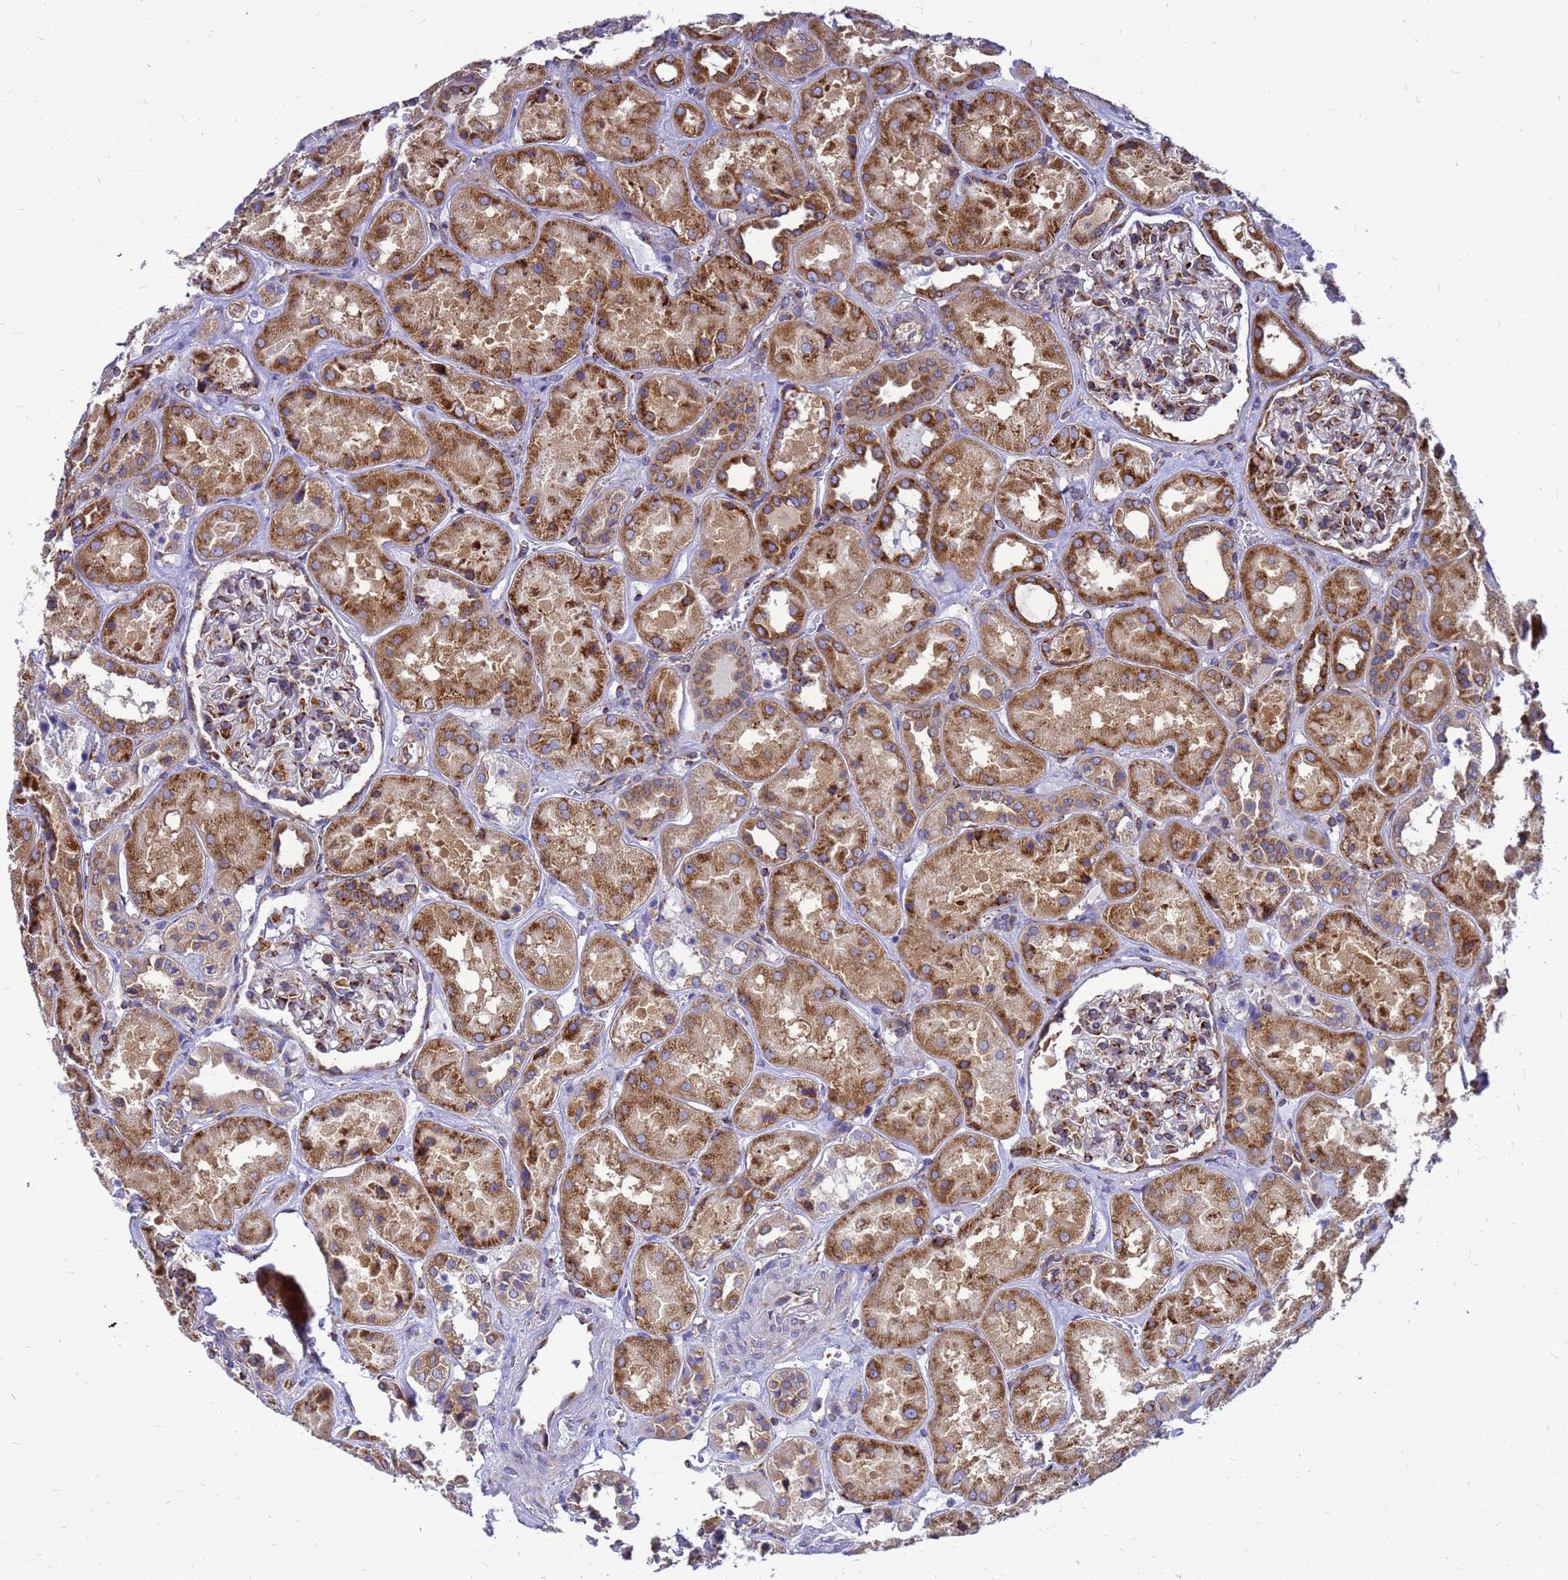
{"staining": {"intensity": "moderate", "quantity": "25%-75%", "location": "cytoplasmic/membranous"}, "tissue": "kidney", "cell_type": "Cells in glomeruli", "image_type": "normal", "snomed": [{"axis": "morphology", "description": "Normal tissue, NOS"}, {"axis": "topography", "description": "Kidney"}], "caption": "Human kidney stained with a protein marker demonstrates moderate staining in cells in glomeruli.", "gene": "EEF1D", "patient": {"sex": "male", "age": 70}}